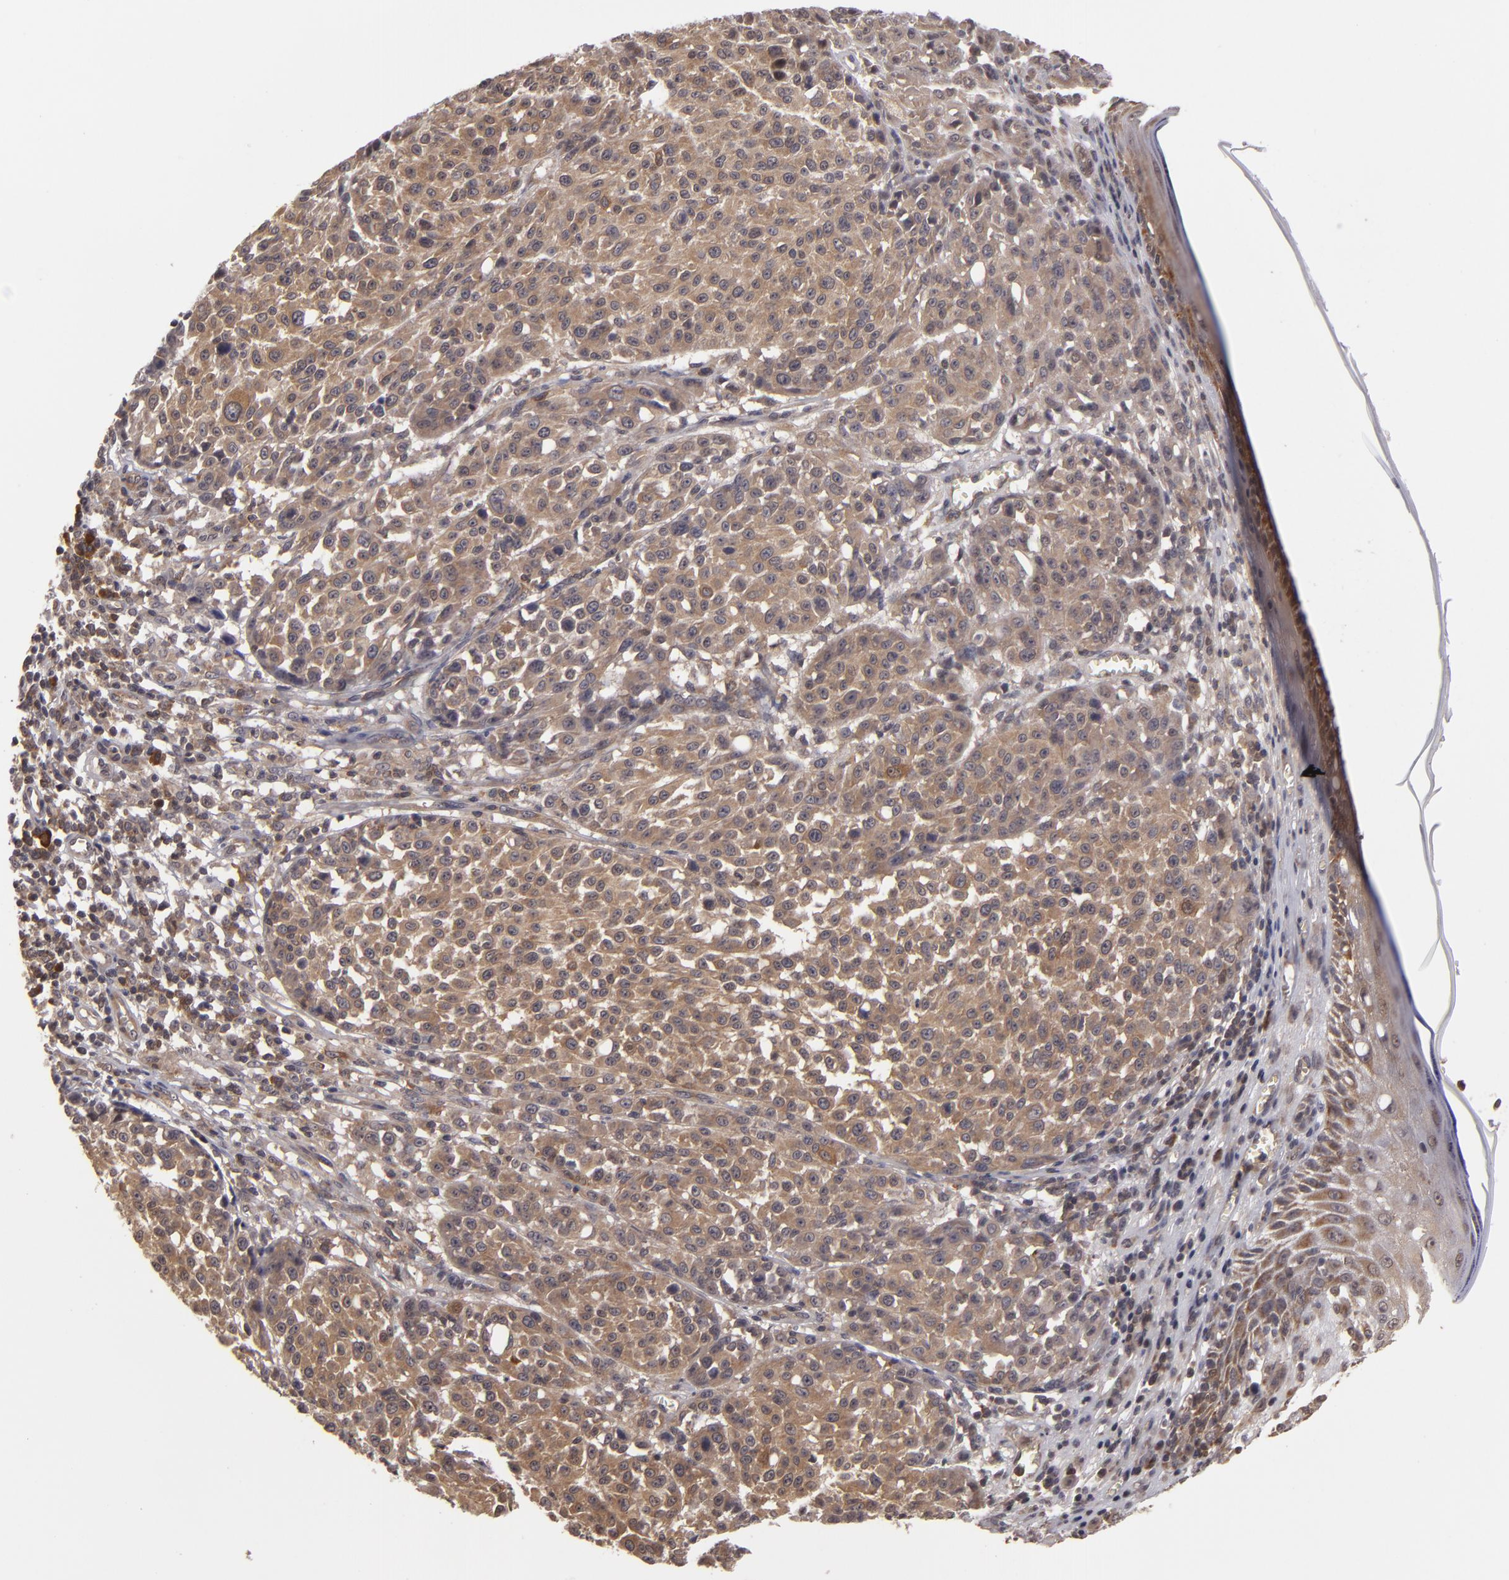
{"staining": {"intensity": "moderate", "quantity": ">75%", "location": "cytoplasmic/membranous"}, "tissue": "melanoma", "cell_type": "Tumor cells", "image_type": "cancer", "snomed": [{"axis": "morphology", "description": "Malignant melanoma, NOS"}, {"axis": "topography", "description": "Skin"}], "caption": "This image shows immunohistochemistry staining of melanoma, with medium moderate cytoplasmic/membranous expression in about >75% of tumor cells.", "gene": "MAPK3", "patient": {"sex": "female", "age": 49}}